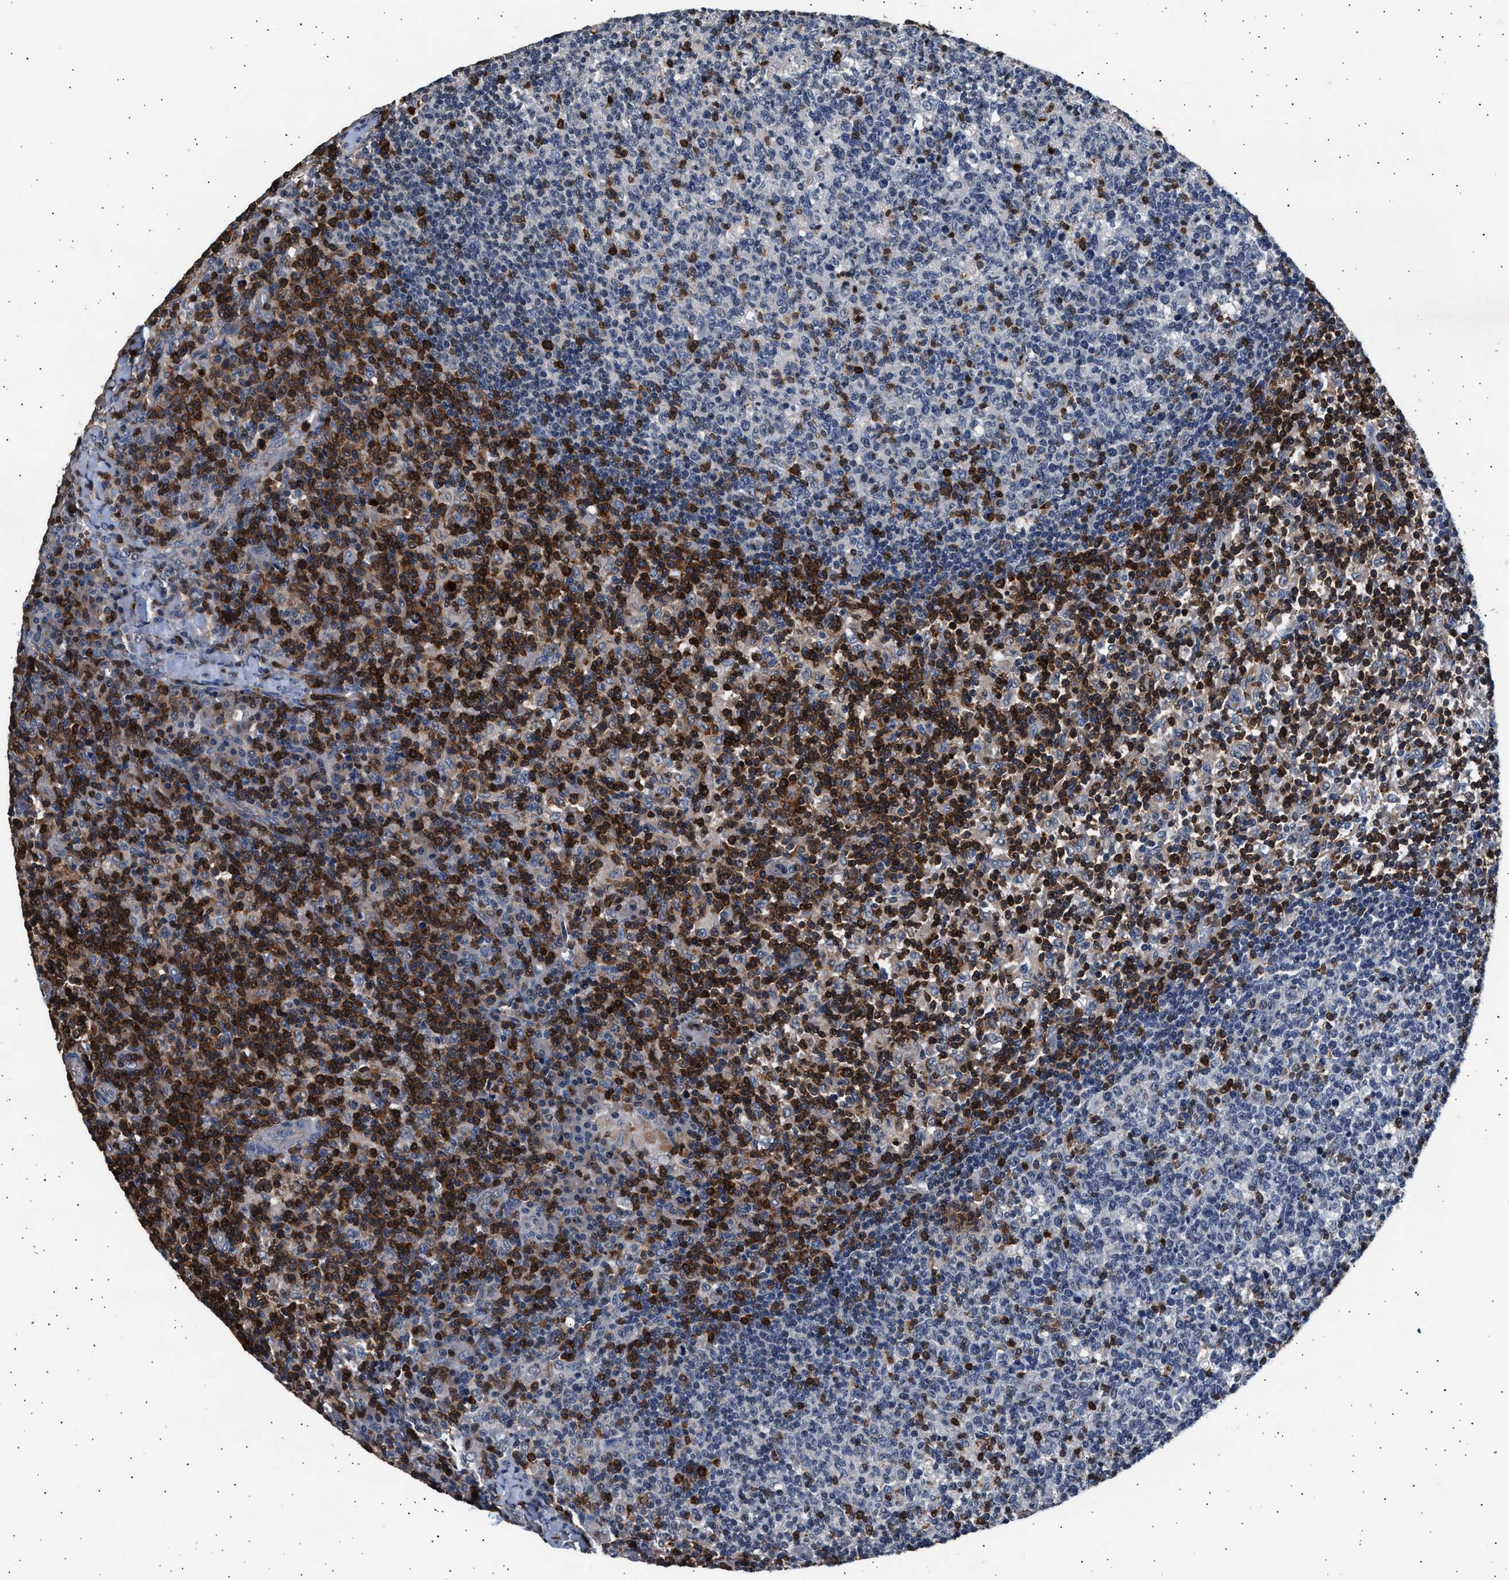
{"staining": {"intensity": "strong", "quantity": "<25%", "location": "cytoplasmic/membranous"}, "tissue": "lymph node", "cell_type": "Germinal center cells", "image_type": "normal", "snomed": [{"axis": "morphology", "description": "Normal tissue, NOS"}, {"axis": "morphology", "description": "Inflammation, NOS"}, {"axis": "topography", "description": "Lymph node"}], "caption": "Immunohistochemical staining of normal lymph node shows strong cytoplasmic/membranous protein positivity in about <25% of germinal center cells. Ihc stains the protein in brown and the nuclei are stained blue.", "gene": "GRAP2", "patient": {"sex": "male", "age": 55}}